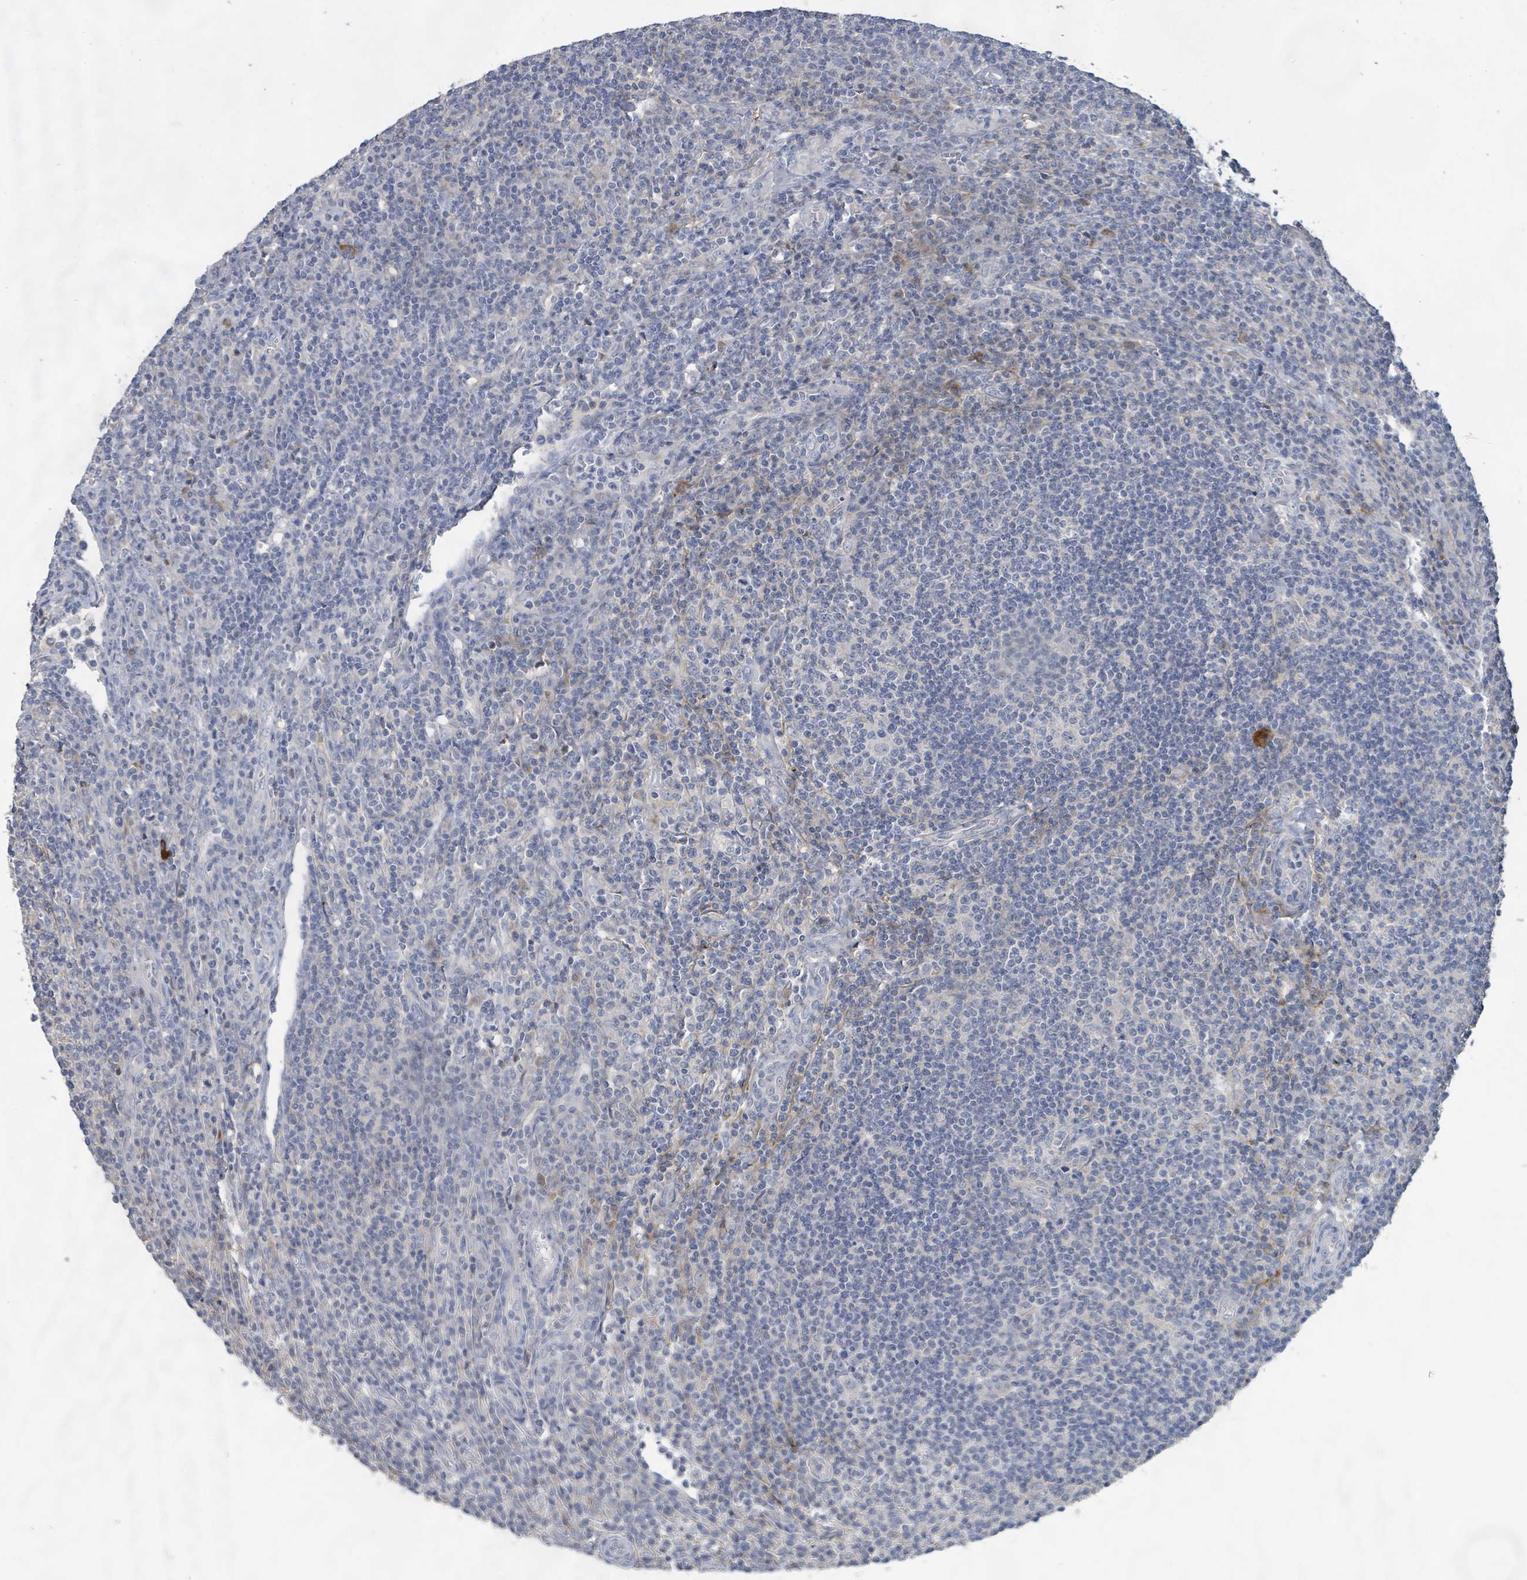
{"staining": {"intensity": "negative", "quantity": "none", "location": "none"}, "tissue": "lymphoma", "cell_type": "Tumor cells", "image_type": "cancer", "snomed": [{"axis": "morphology", "description": "Hodgkin's disease, NOS"}, {"axis": "topography", "description": "Lymph node"}], "caption": "Immunohistochemical staining of lymphoma demonstrates no significant staining in tumor cells.", "gene": "KCNS2", "patient": {"sex": "male", "age": 83}}